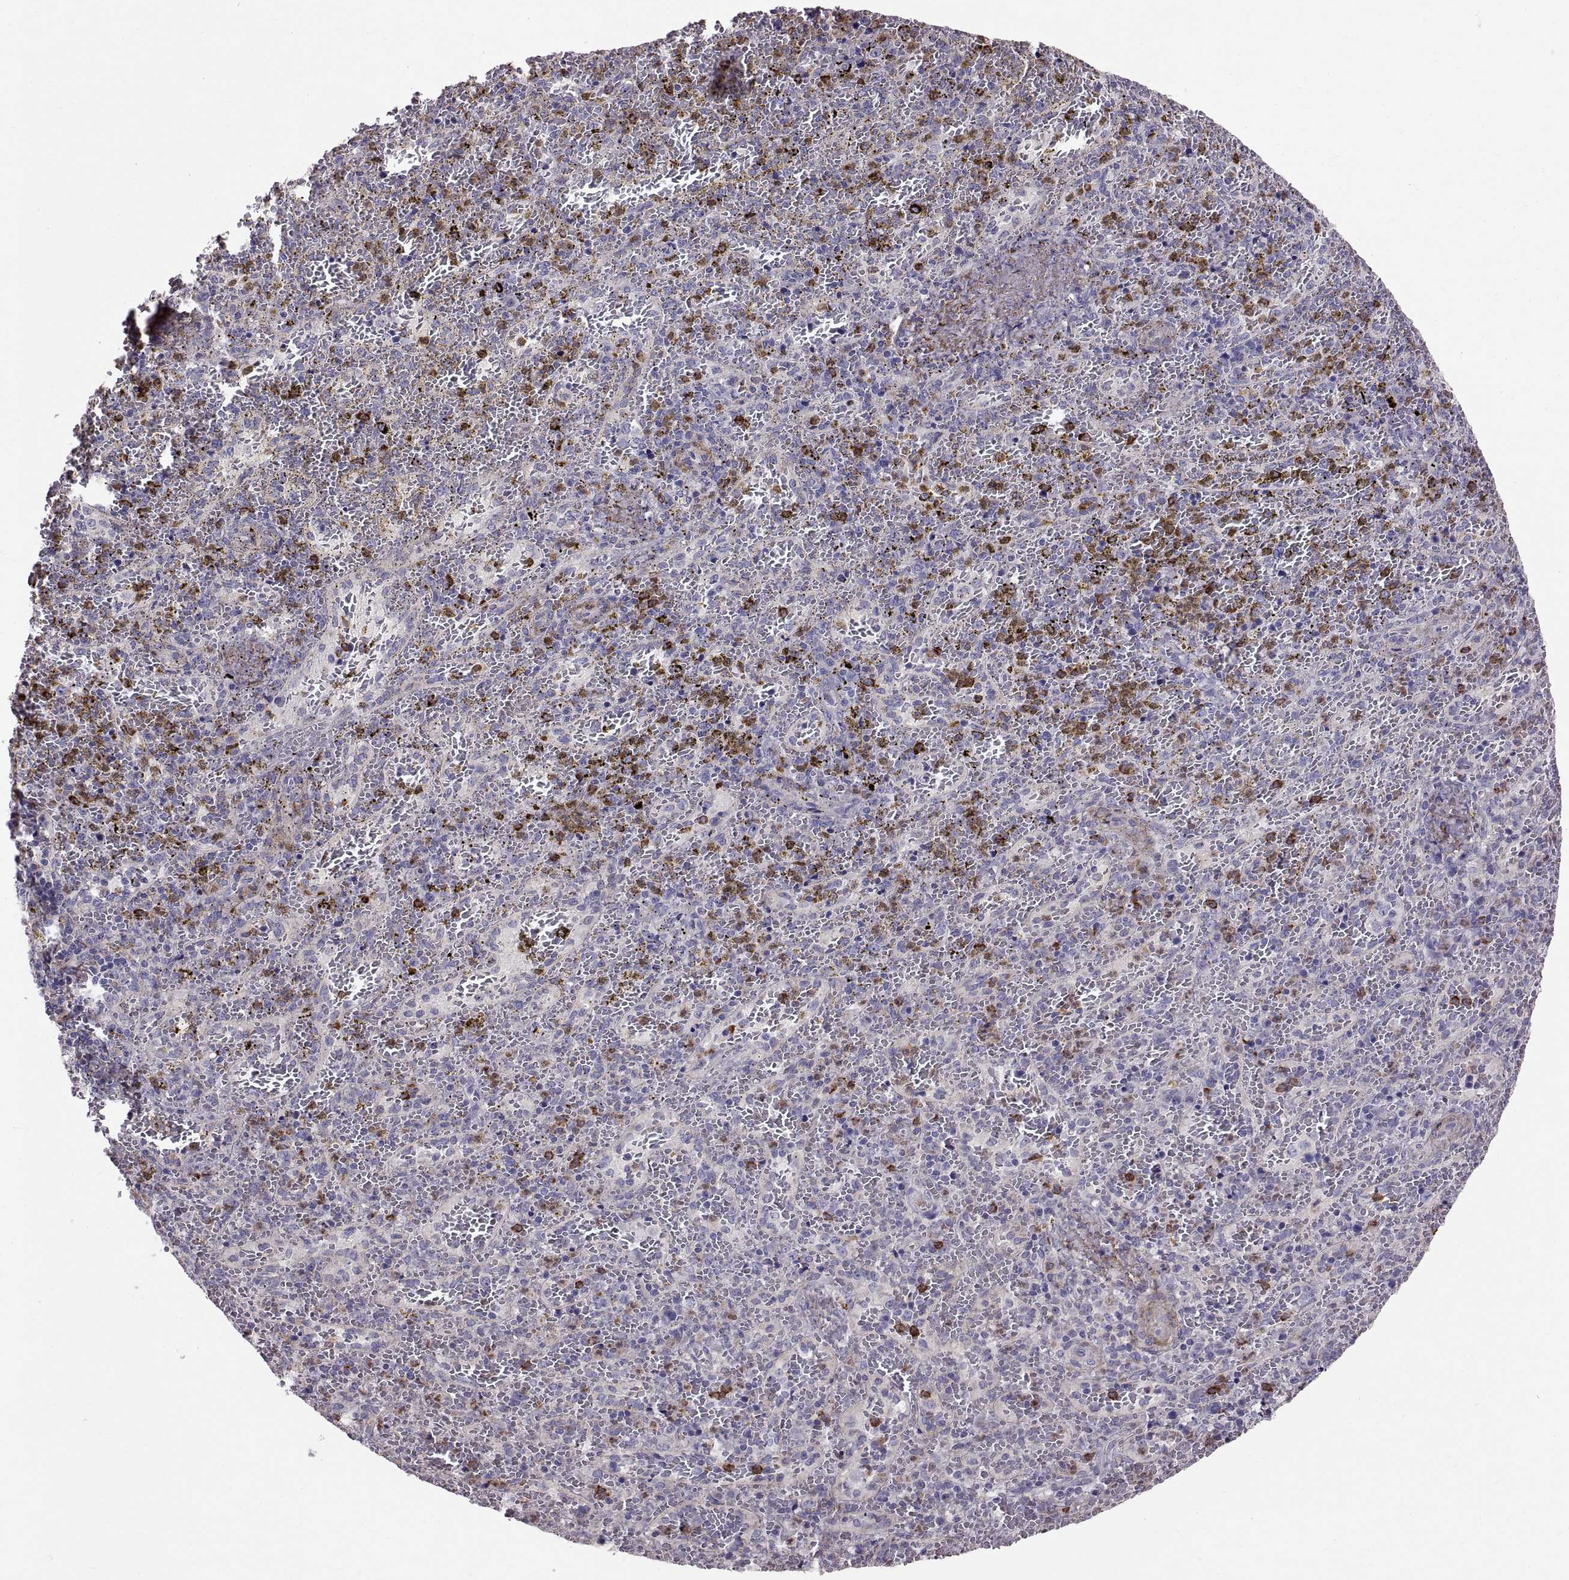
{"staining": {"intensity": "strong", "quantity": "<25%", "location": "cytoplasmic/membranous"}, "tissue": "spleen", "cell_type": "Cells in red pulp", "image_type": "normal", "snomed": [{"axis": "morphology", "description": "Normal tissue, NOS"}, {"axis": "topography", "description": "Spleen"}], "caption": "This photomicrograph reveals immunohistochemistry (IHC) staining of normal human spleen, with medium strong cytoplasmic/membranous expression in approximately <25% of cells in red pulp.", "gene": "EMILIN2", "patient": {"sex": "female", "age": 50}}